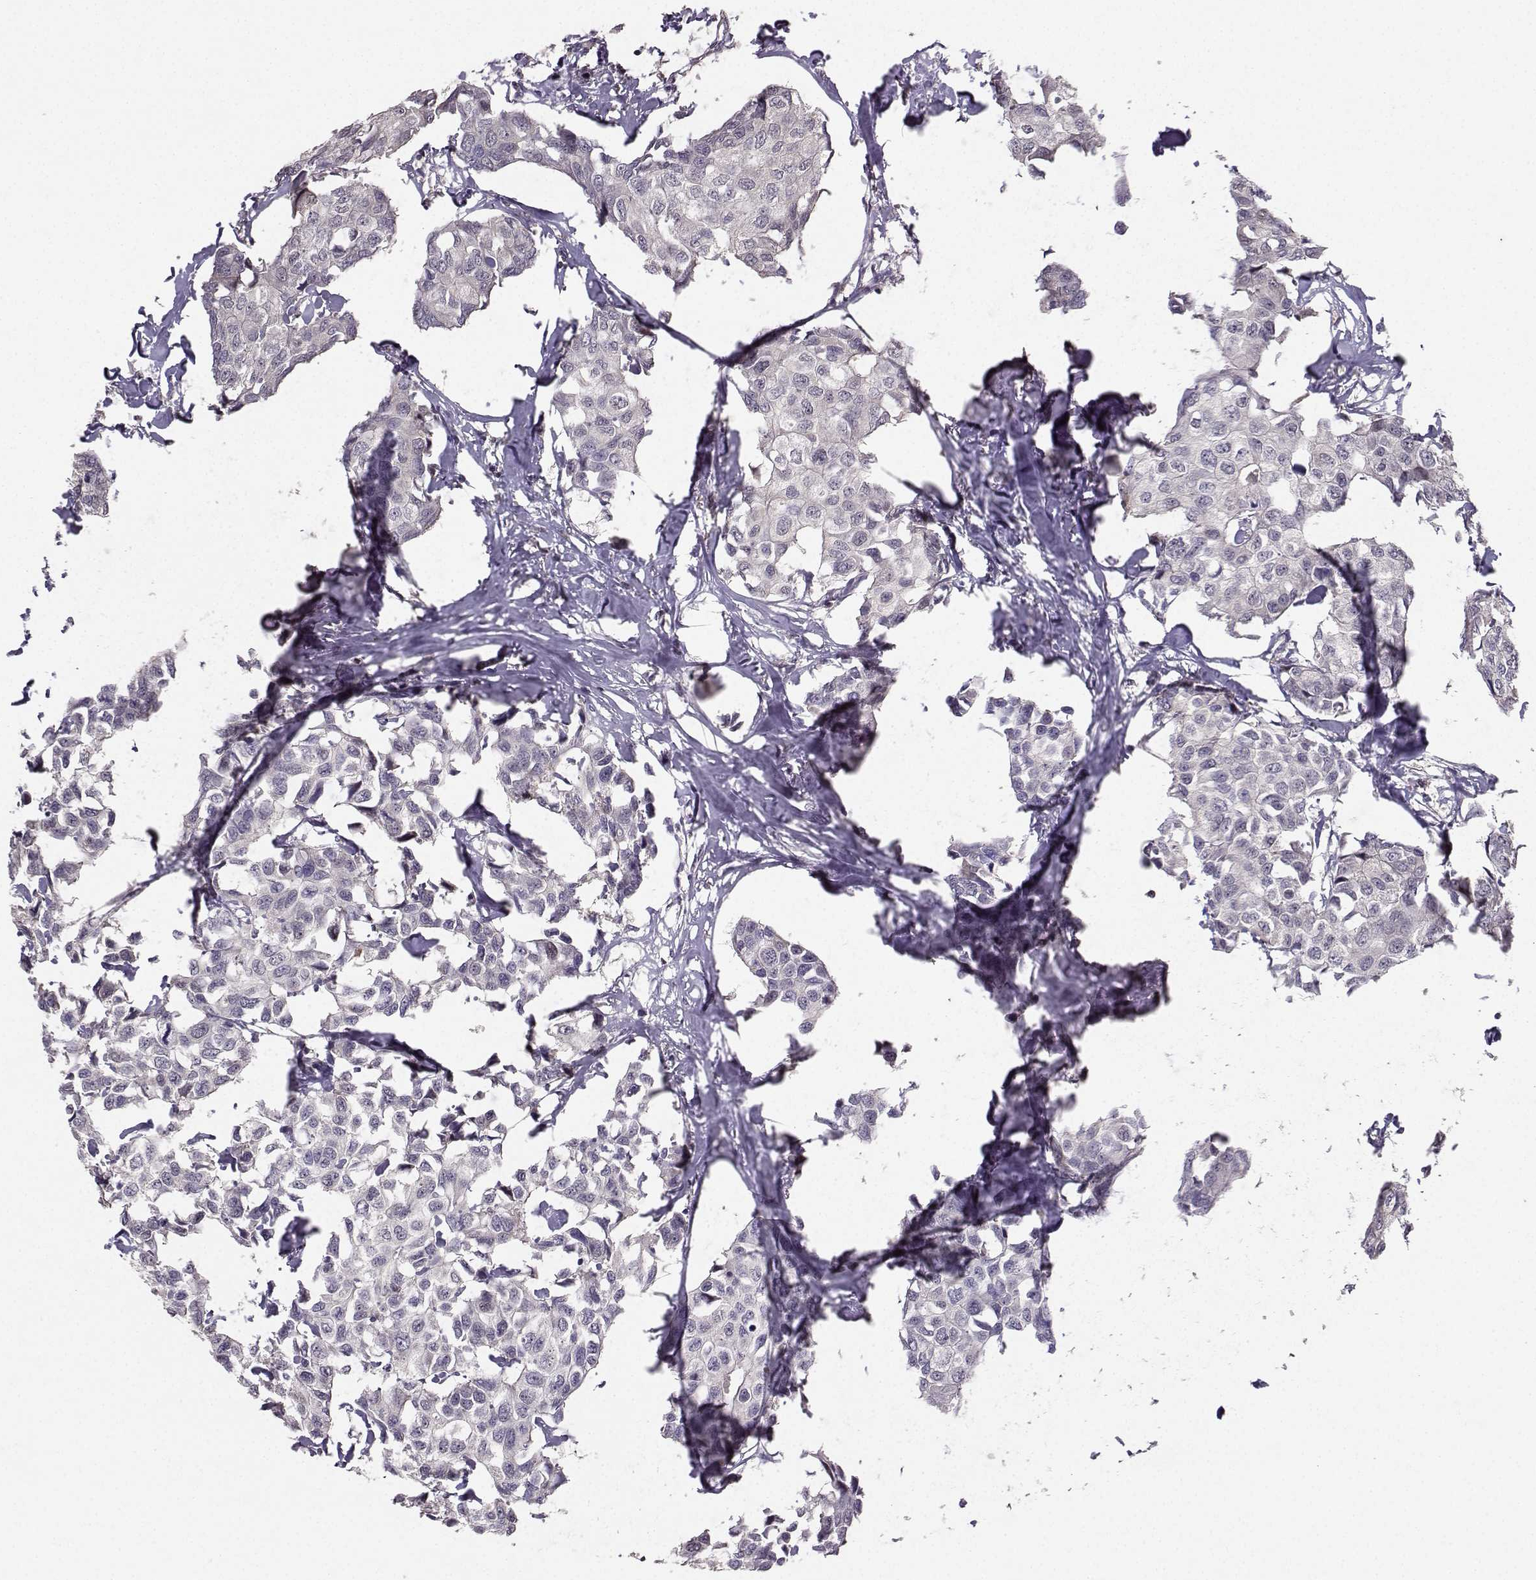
{"staining": {"intensity": "negative", "quantity": "none", "location": "none"}, "tissue": "breast cancer", "cell_type": "Tumor cells", "image_type": "cancer", "snomed": [{"axis": "morphology", "description": "Duct carcinoma"}, {"axis": "topography", "description": "Breast"}], "caption": "The IHC micrograph has no significant staining in tumor cells of intraductal carcinoma (breast) tissue.", "gene": "PKP2", "patient": {"sex": "female", "age": 80}}